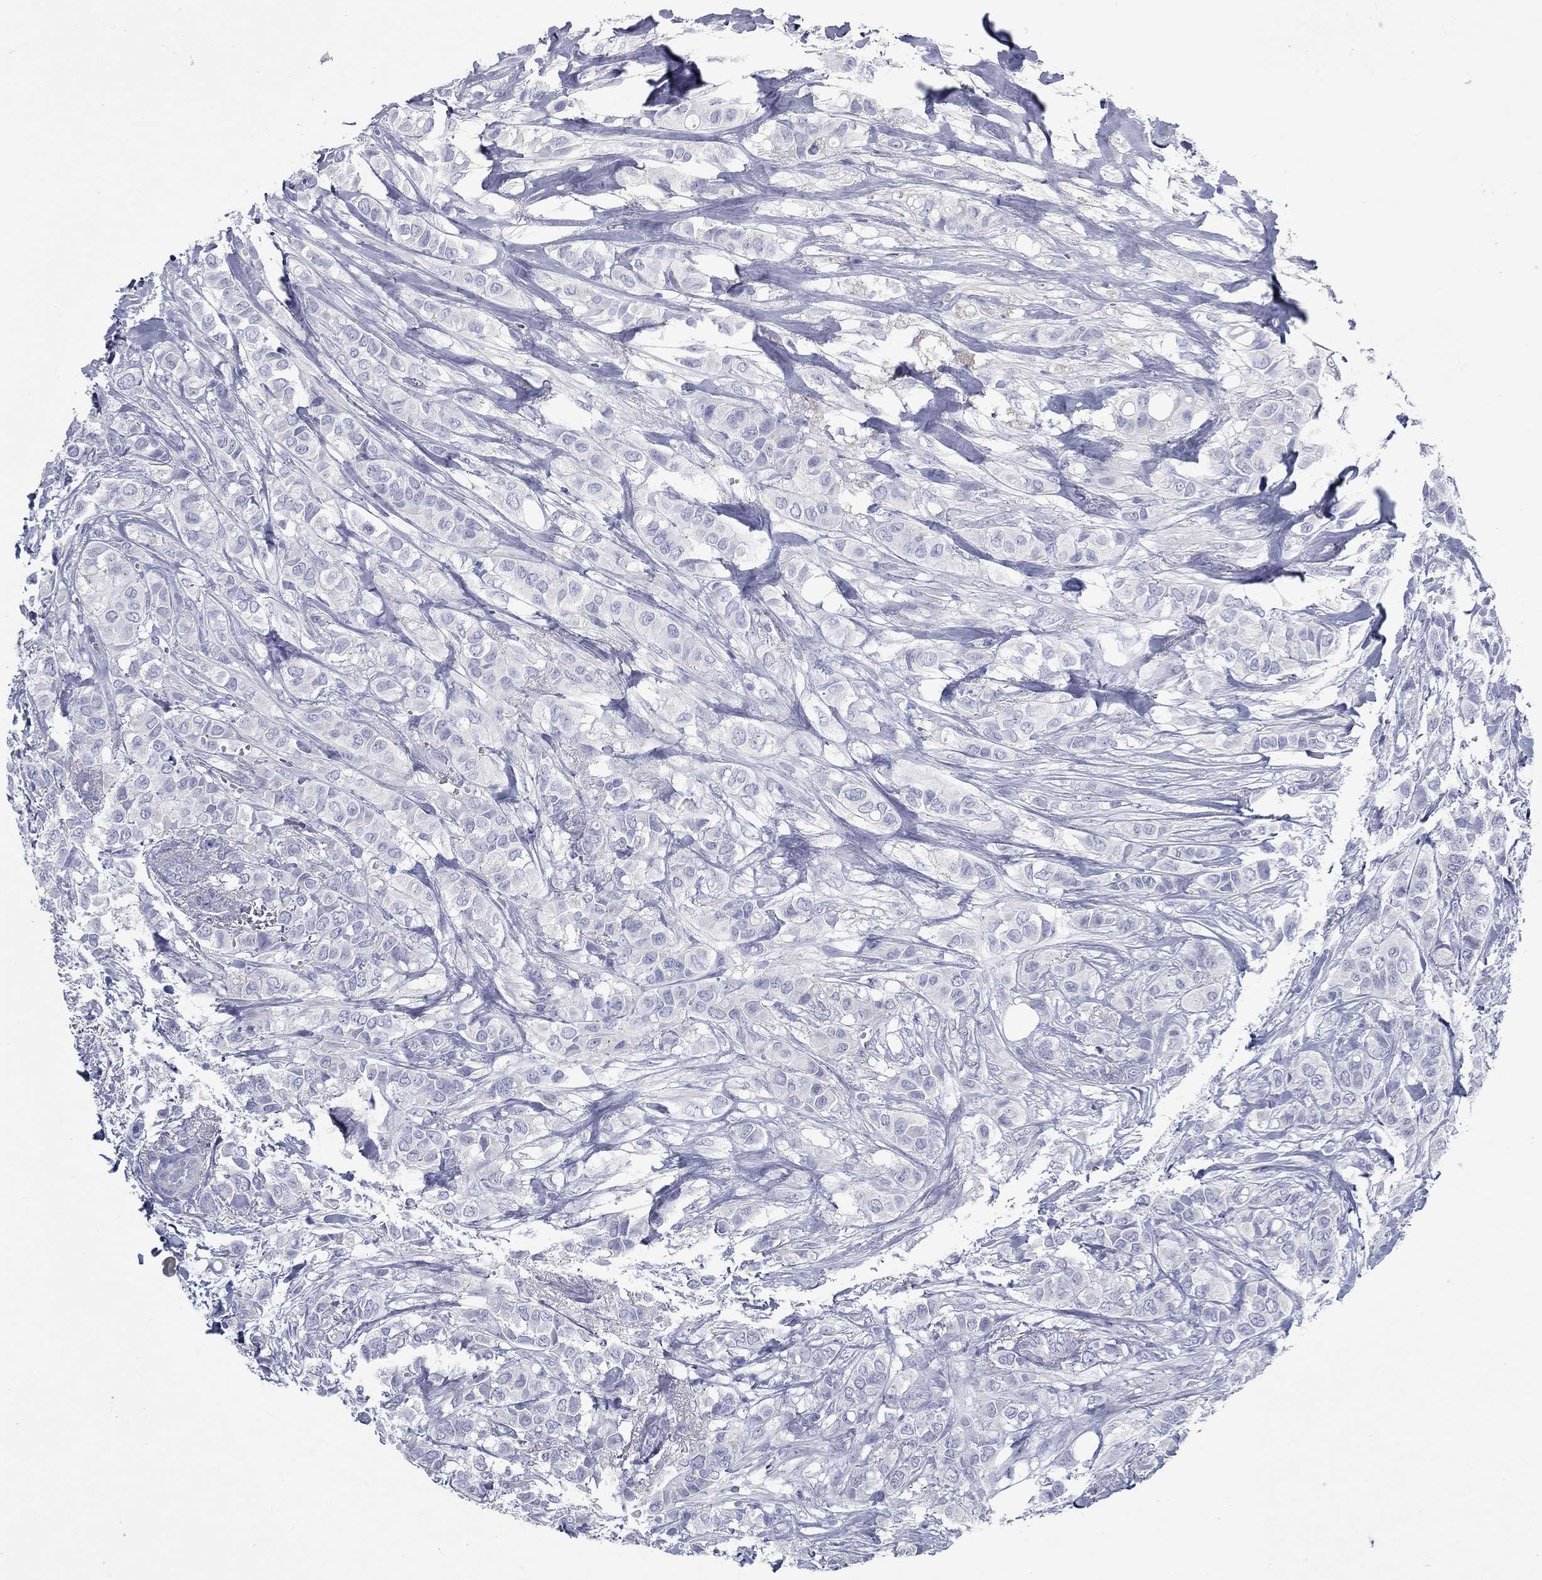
{"staining": {"intensity": "negative", "quantity": "none", "location": "none"}, "tissue": "breast cancer", "cell_type": "Tumor cells", "image_type": "cancer", "snomed": [{"axis": "morphology", "description": "Duct carcinoma"}, {"axis": "topography", "description": "Breast"}], "caption": "This histopathology image is of breast infiltrating ductal carcinoma stained with immunohistochemistry (IHC) to label a protein in brown with the nuclei are counter-stained blue. There is no staining in tumor cells.", "gene": "KIRREL2", "patient": {"sex": "female", "age": 85}}